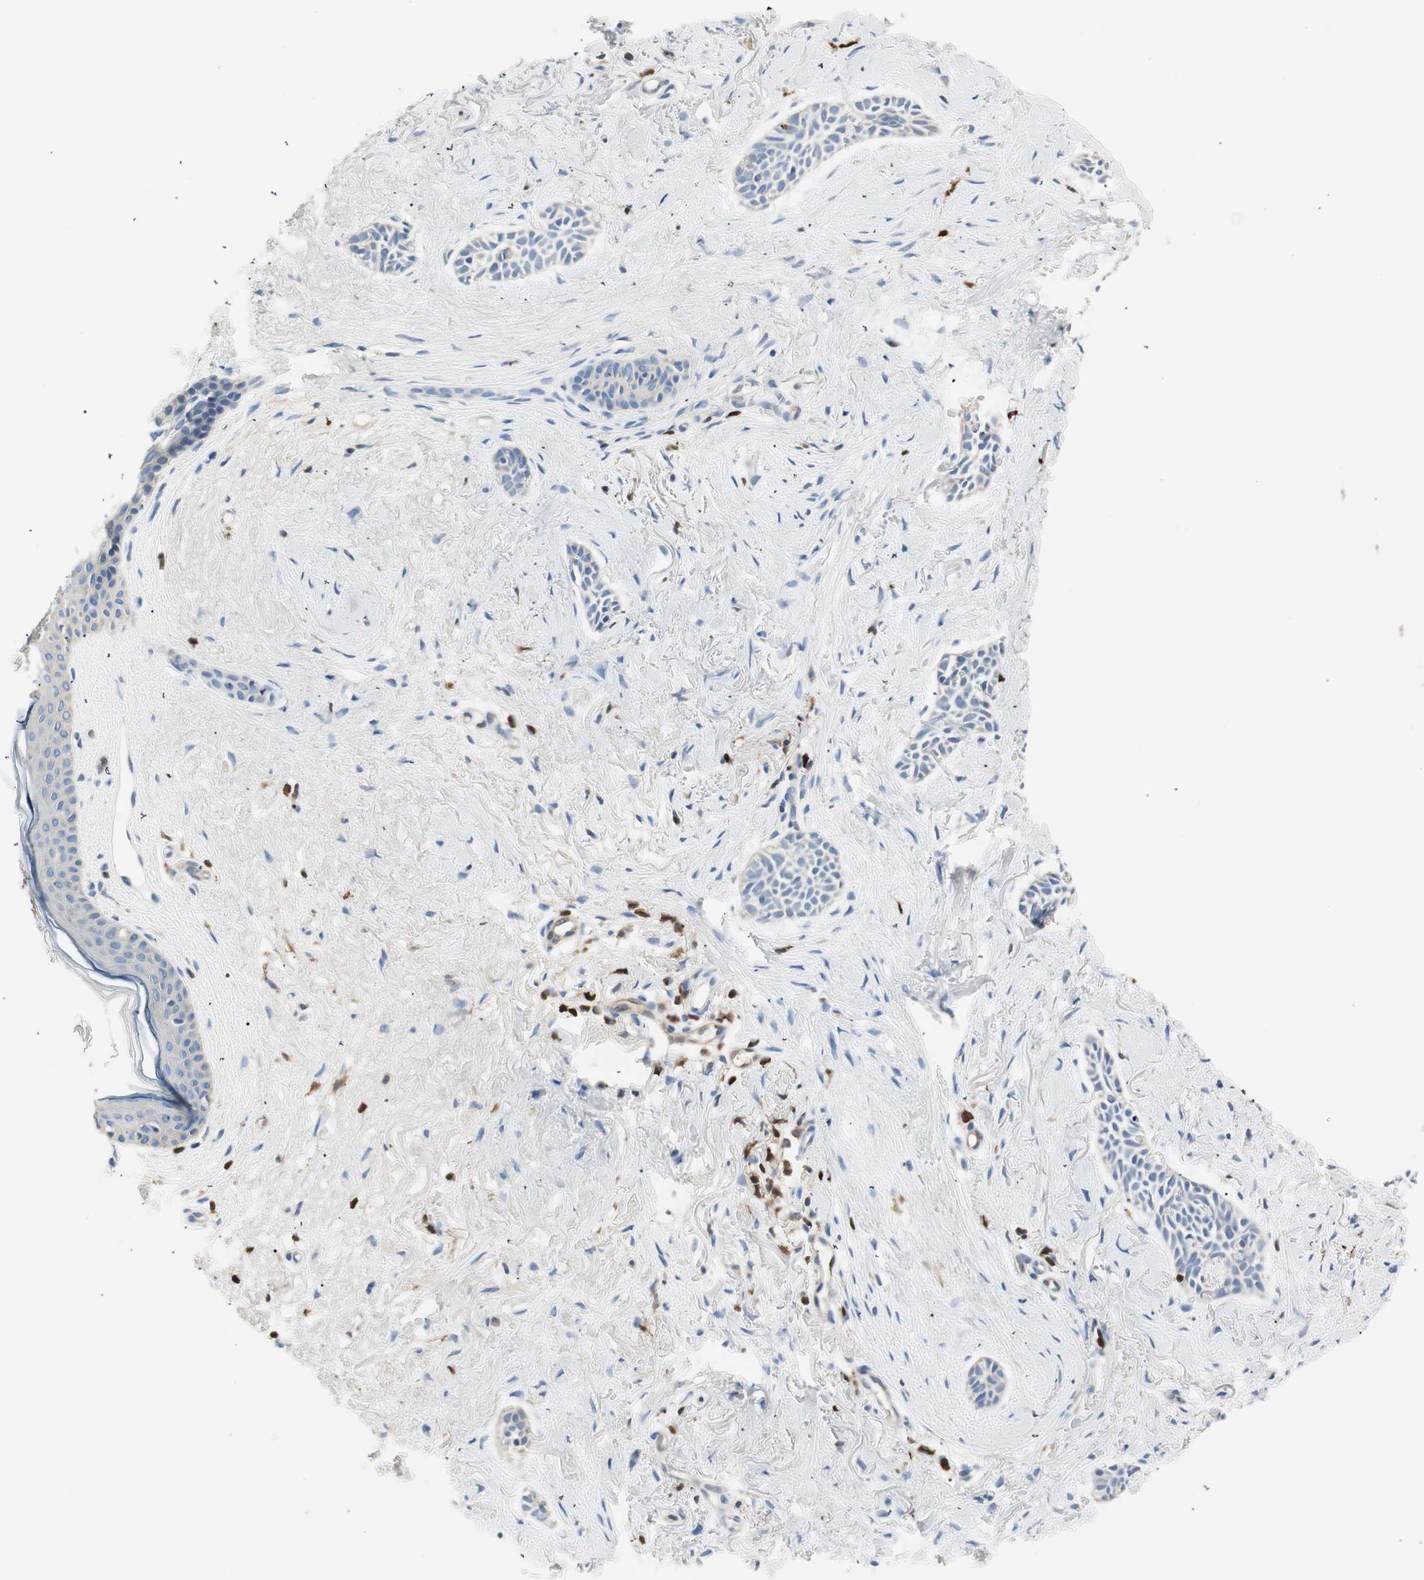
{"staining": {"intensity": "negative", "quantity": "none", "location": "none"}, "tissue": "skin cancer", "cell_type": "Tumor cells", "image_type": "cancer", "snomed": [{"axis": "morphology", "description": "Normal tissue, NOS"}, {"axis": "morphology", "description": "Basal cell carcinoma"}, {"axis": "topography", "description": "Skin"}], "caption": "IHC photomicrograph of neoplastic tissue: human skin cancer stained with DAB displays no significant protein staining in tumor cells.", "gene": "COTL1", "patient": {"sex": "female", "age": 84}}